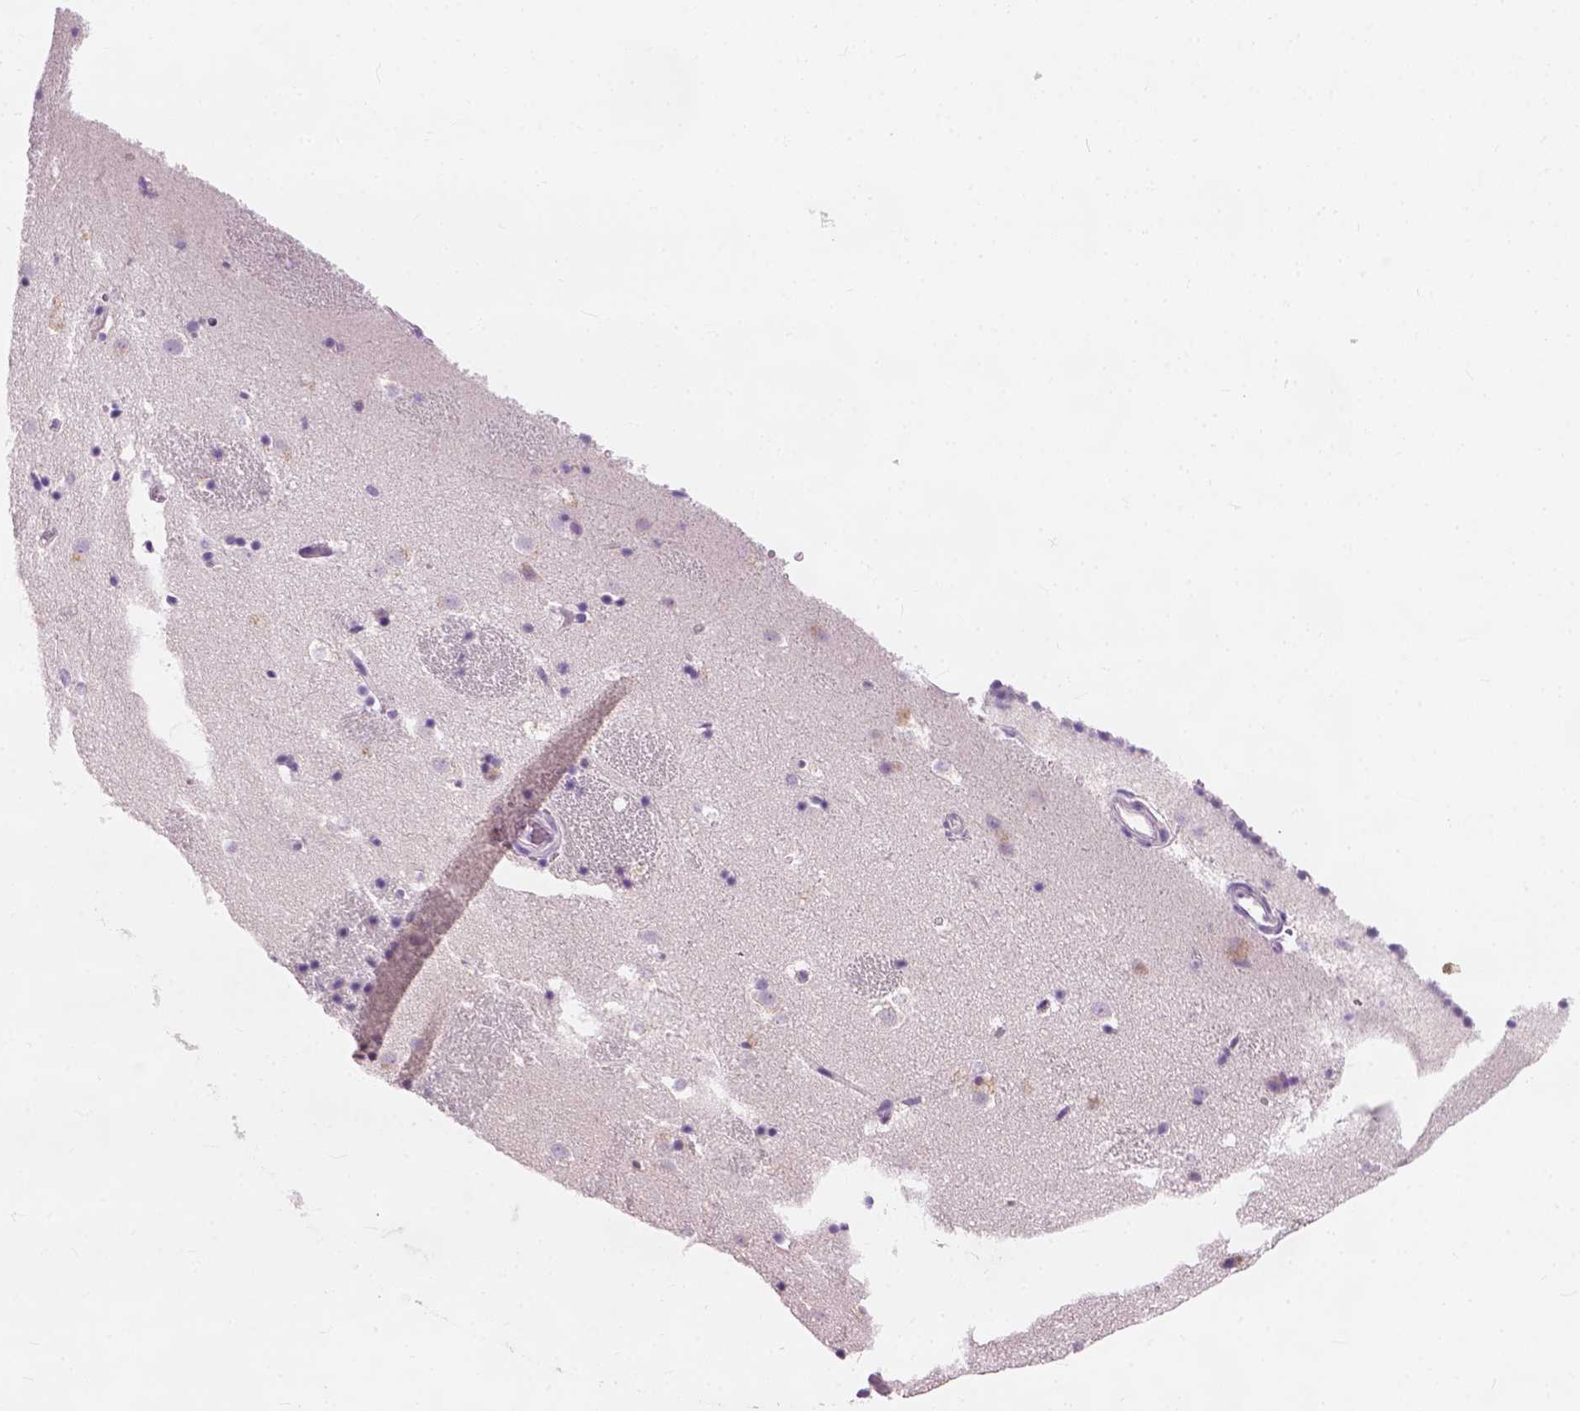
{"staining": {"intensity": "negative", "quantity": "none", "location": "none"}, "tissue": "caudate", "cell_type": "Glial cells", "image_type": "normal", "snomed": [{"axis": "morphology", "description": "Normal tissue, NOS"}, {"axis": "topography", "description": "Lateral ventricle wall"}], "caption": "The immunohistochemistry histopathology image has no significant staining in glial cells of caudate. The staining is performed using DAB brown chromogen with nuclei counter-stained in using hematoxylin.", "gene": "KRT17", "patient": {"sex": "male", "age": 37}}